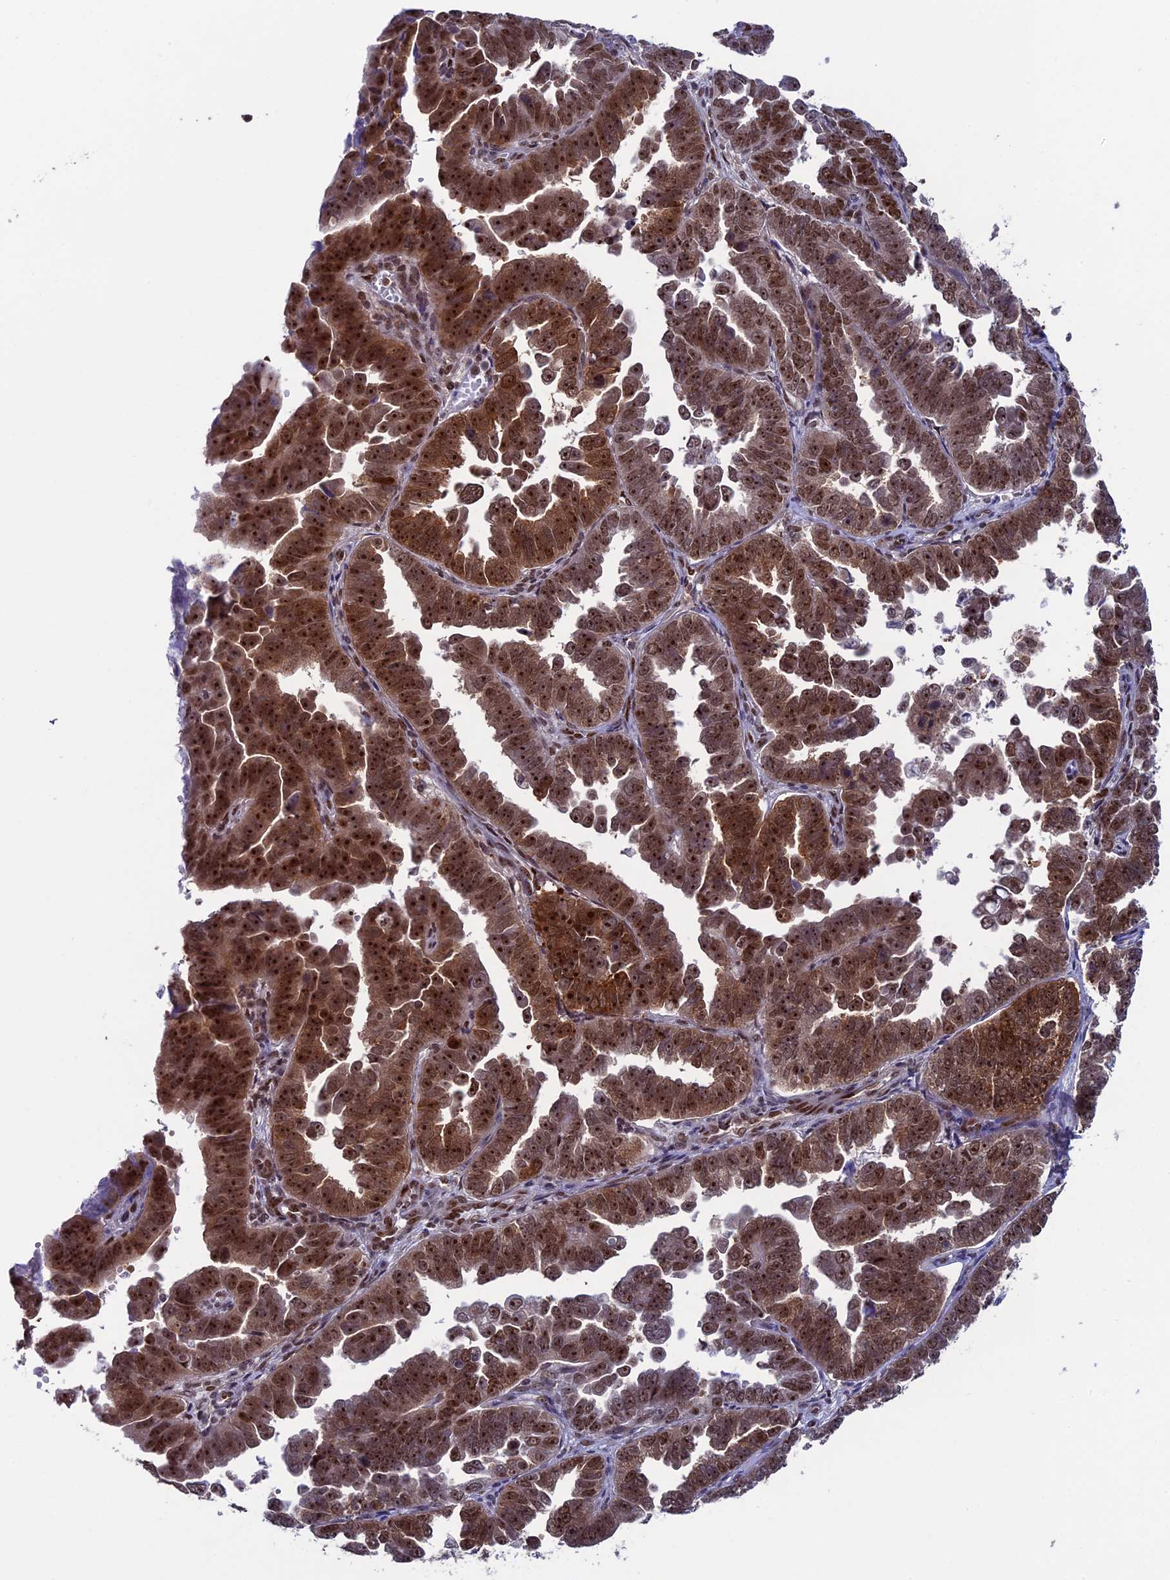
{"staining": {"intensity": "moderate", "quantity": ">75%", "location": "cytoplasmic/membranous,nuclear"}, "tissue": "endometrial cancer", "cell_type": "Tumor cells", "image_type": "cancer", "snomed": [{"axis": "morphology", "description": "Adenocarcinoma, NOS"}, {"axis": "topography", "description": "Endometrium"}], "caption": "Adenocarcinoma (endometrial) tissue displays moderate cytoplasmic/membranous and nuclear expression in about >75% of tumor cells, visualized by immunohistochemistry.", "gene": "CCDC86", "patient": {"sex": "female", "age": 75}}